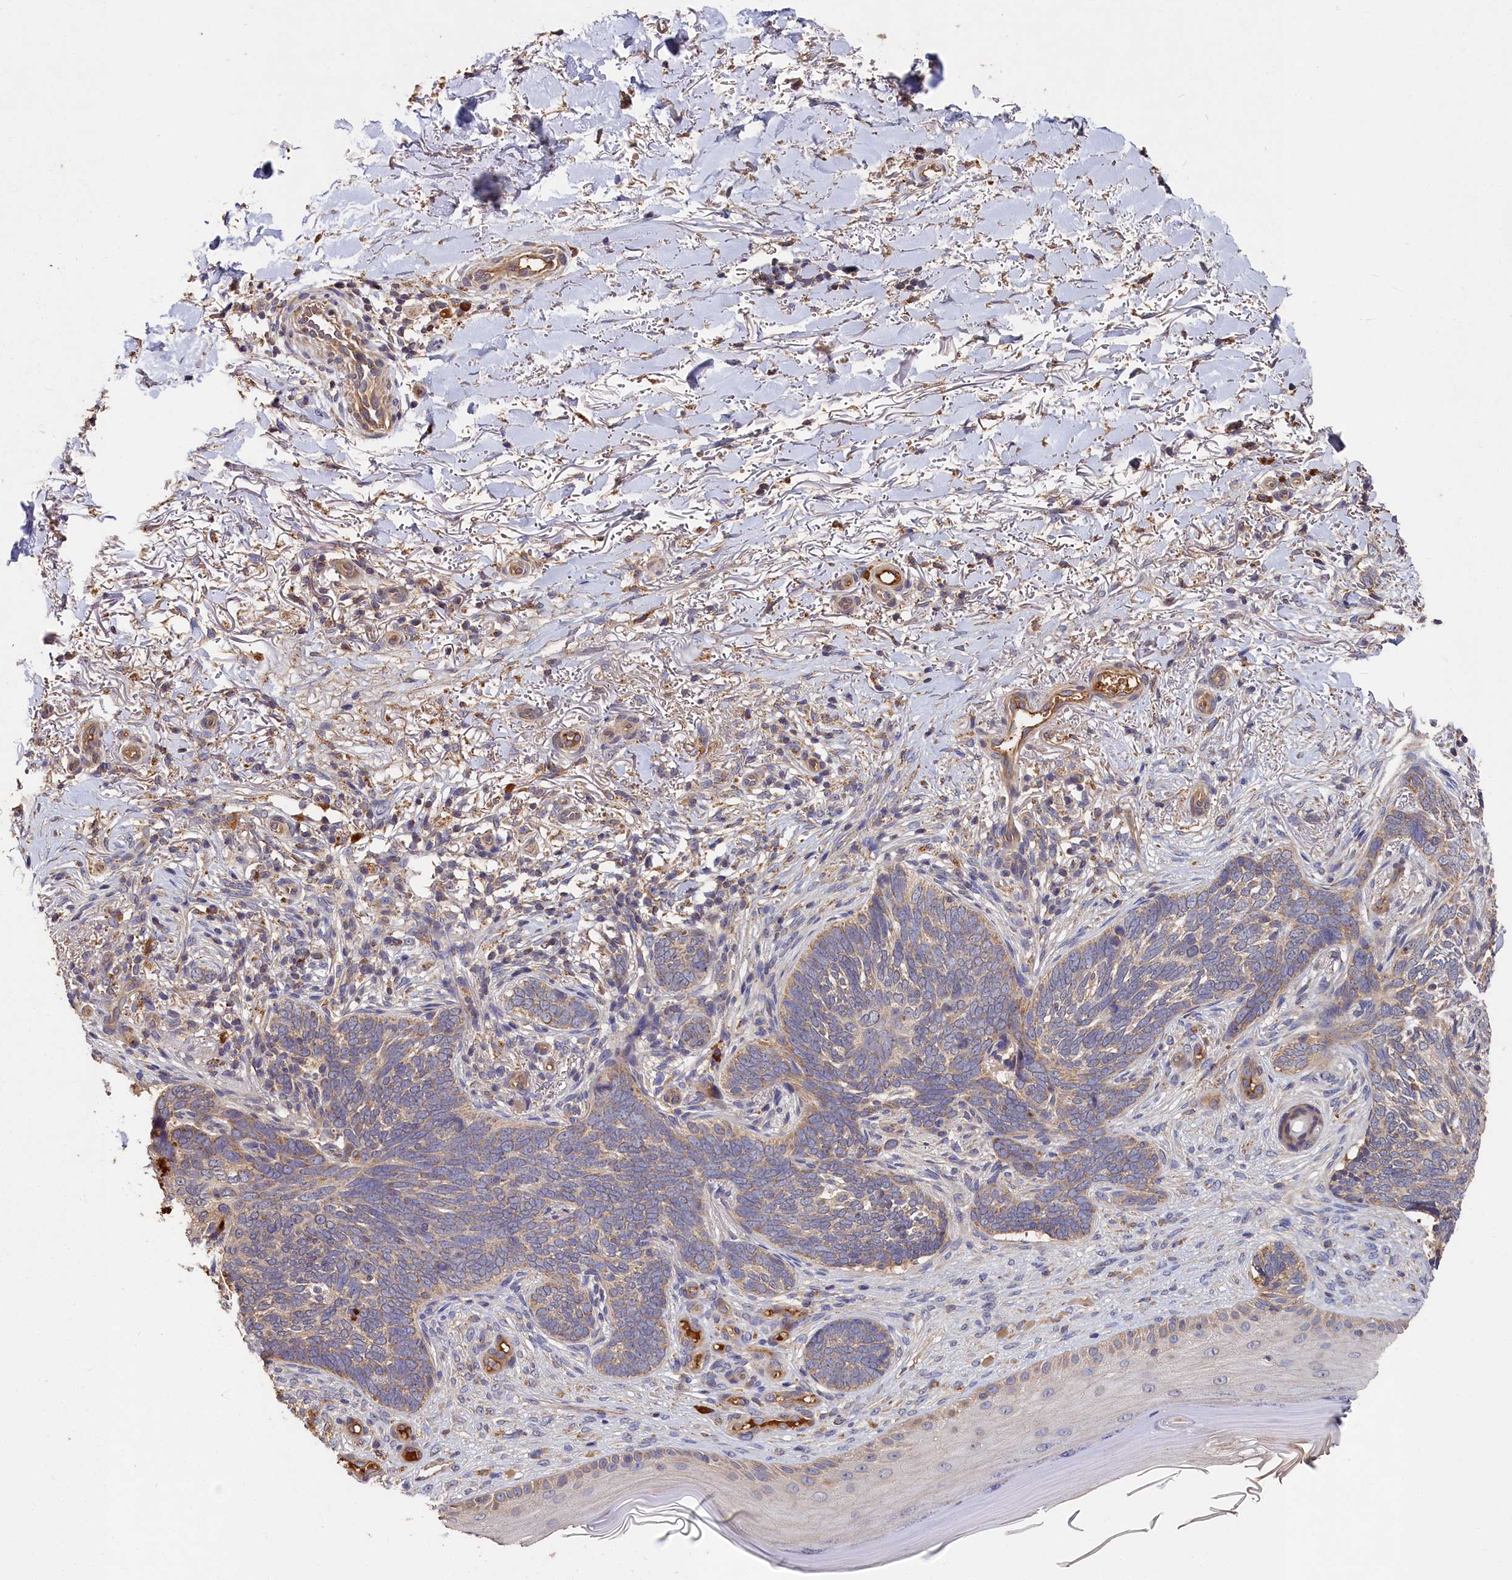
{"staining": {"intensity": "weak", "quantity": "<25%", "location": "cytoplasmic/membranous"}, "tissue": "skin cancer", "cell_type": "Tumor cells", "image_type": "cancer", "snomed": [{"axis": "morphology", "description": "Normal tissue, NOS"}, {"axis": "morphology", "description": "Basal cell carcinoma"}, {"axis": "topography", "description": "Skin"}], "caption": "Photomicrograph shows no protein positivity in tumor cells of skin basal cell carcinoma tissue.", "gene": "DHRS11", "patient": {"sex": "female", "age": 67}}